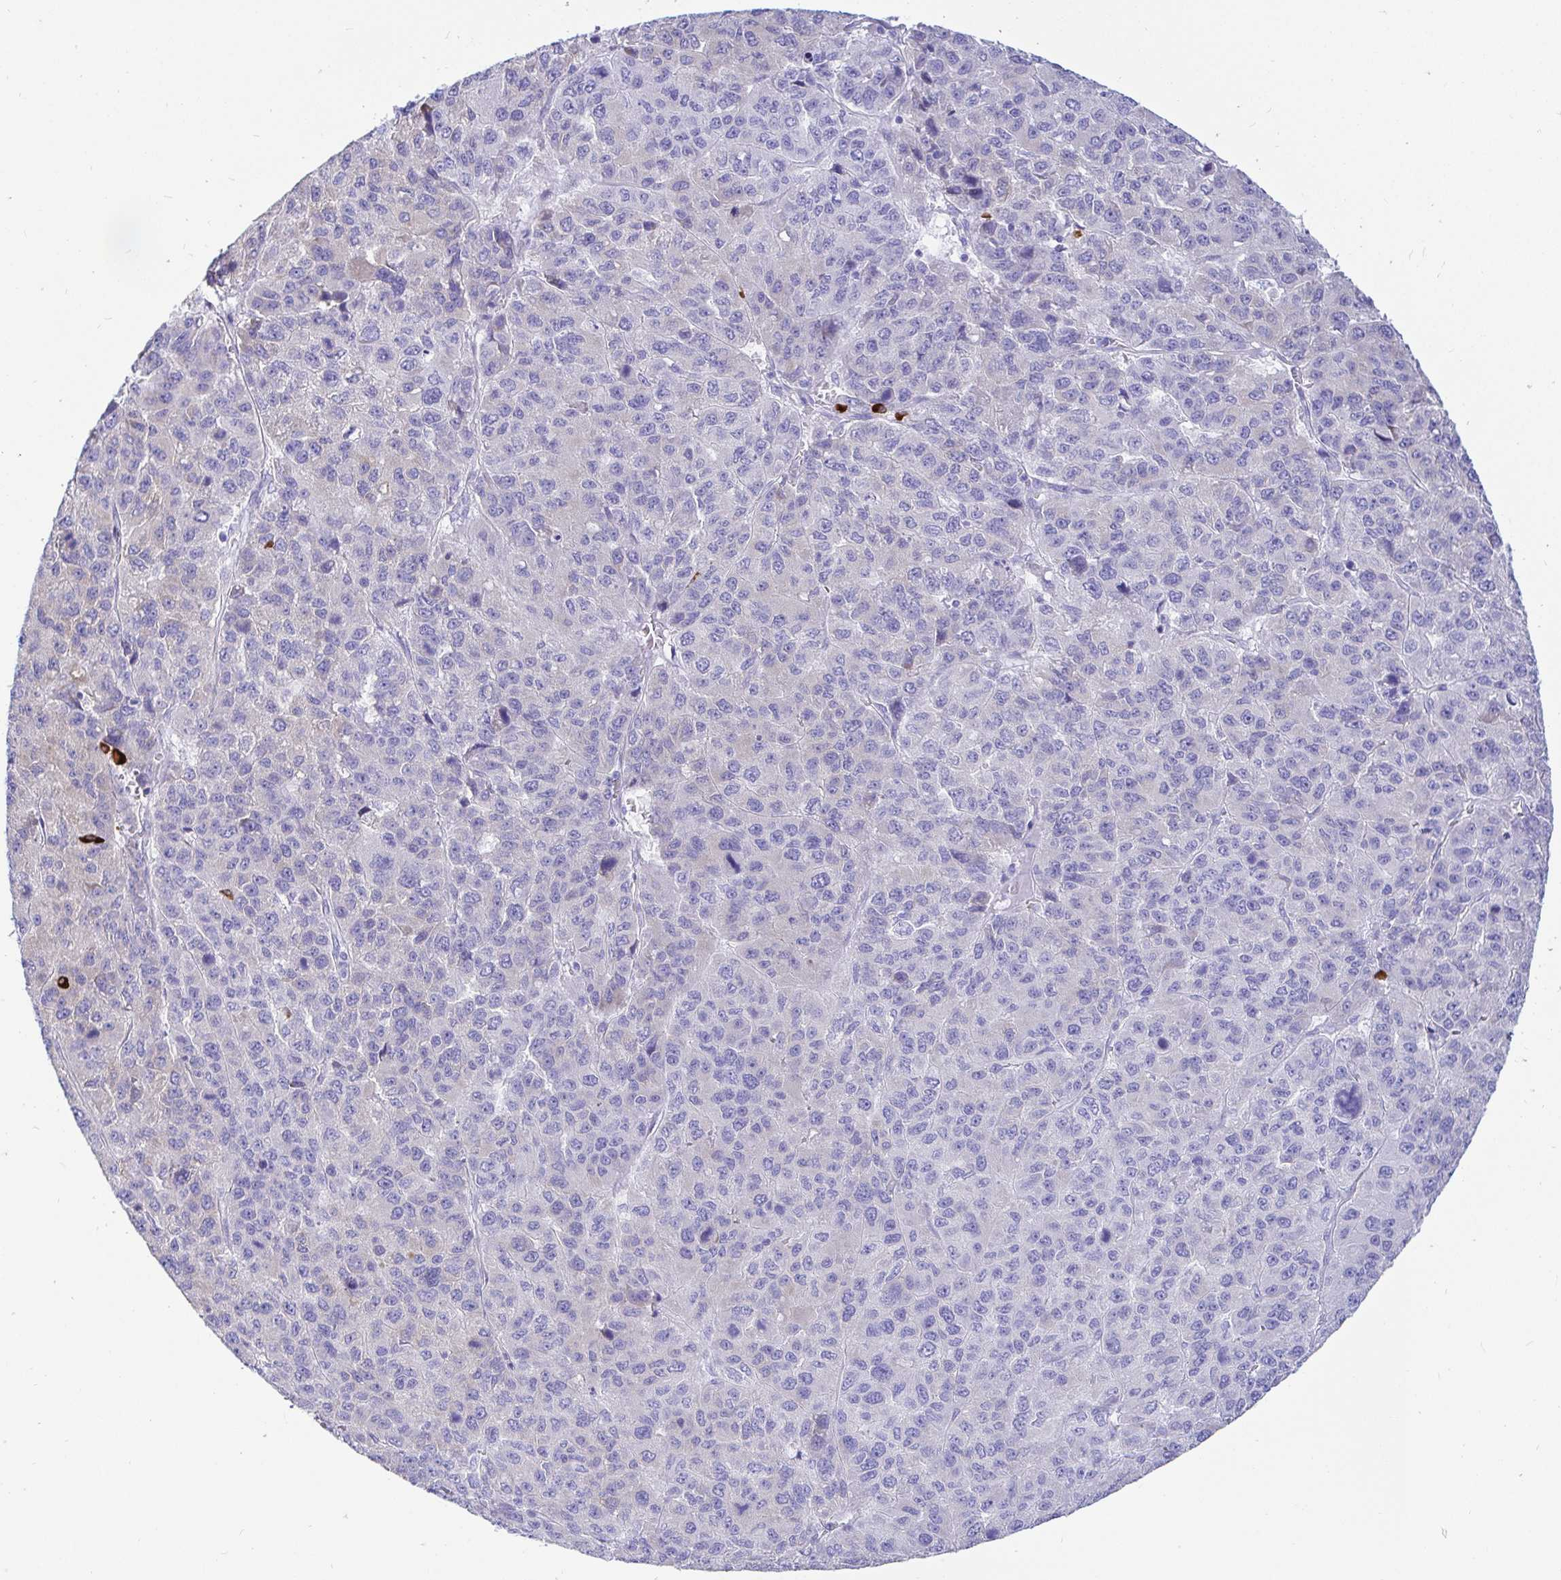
{"staining": {"intensity": "negative", "quantity": "none", "location": "none"}, "tissue": "liver cancer", "cell_type": "Tumor cells", "image_type": "cancer", "snomed": [{"axis": "morphology", "description": "Carcinoma, Hepatocellular, NOS"}, {"axis": "topography", "description": "Liver"}], "caption": "Immunohistochemical staining of liver cancer (hepatocellular carcinoma) demonstrates no significant positivity in tumor cells.", "gene": "CCDC62", "patient": {"sex": "male", "age": 69}}